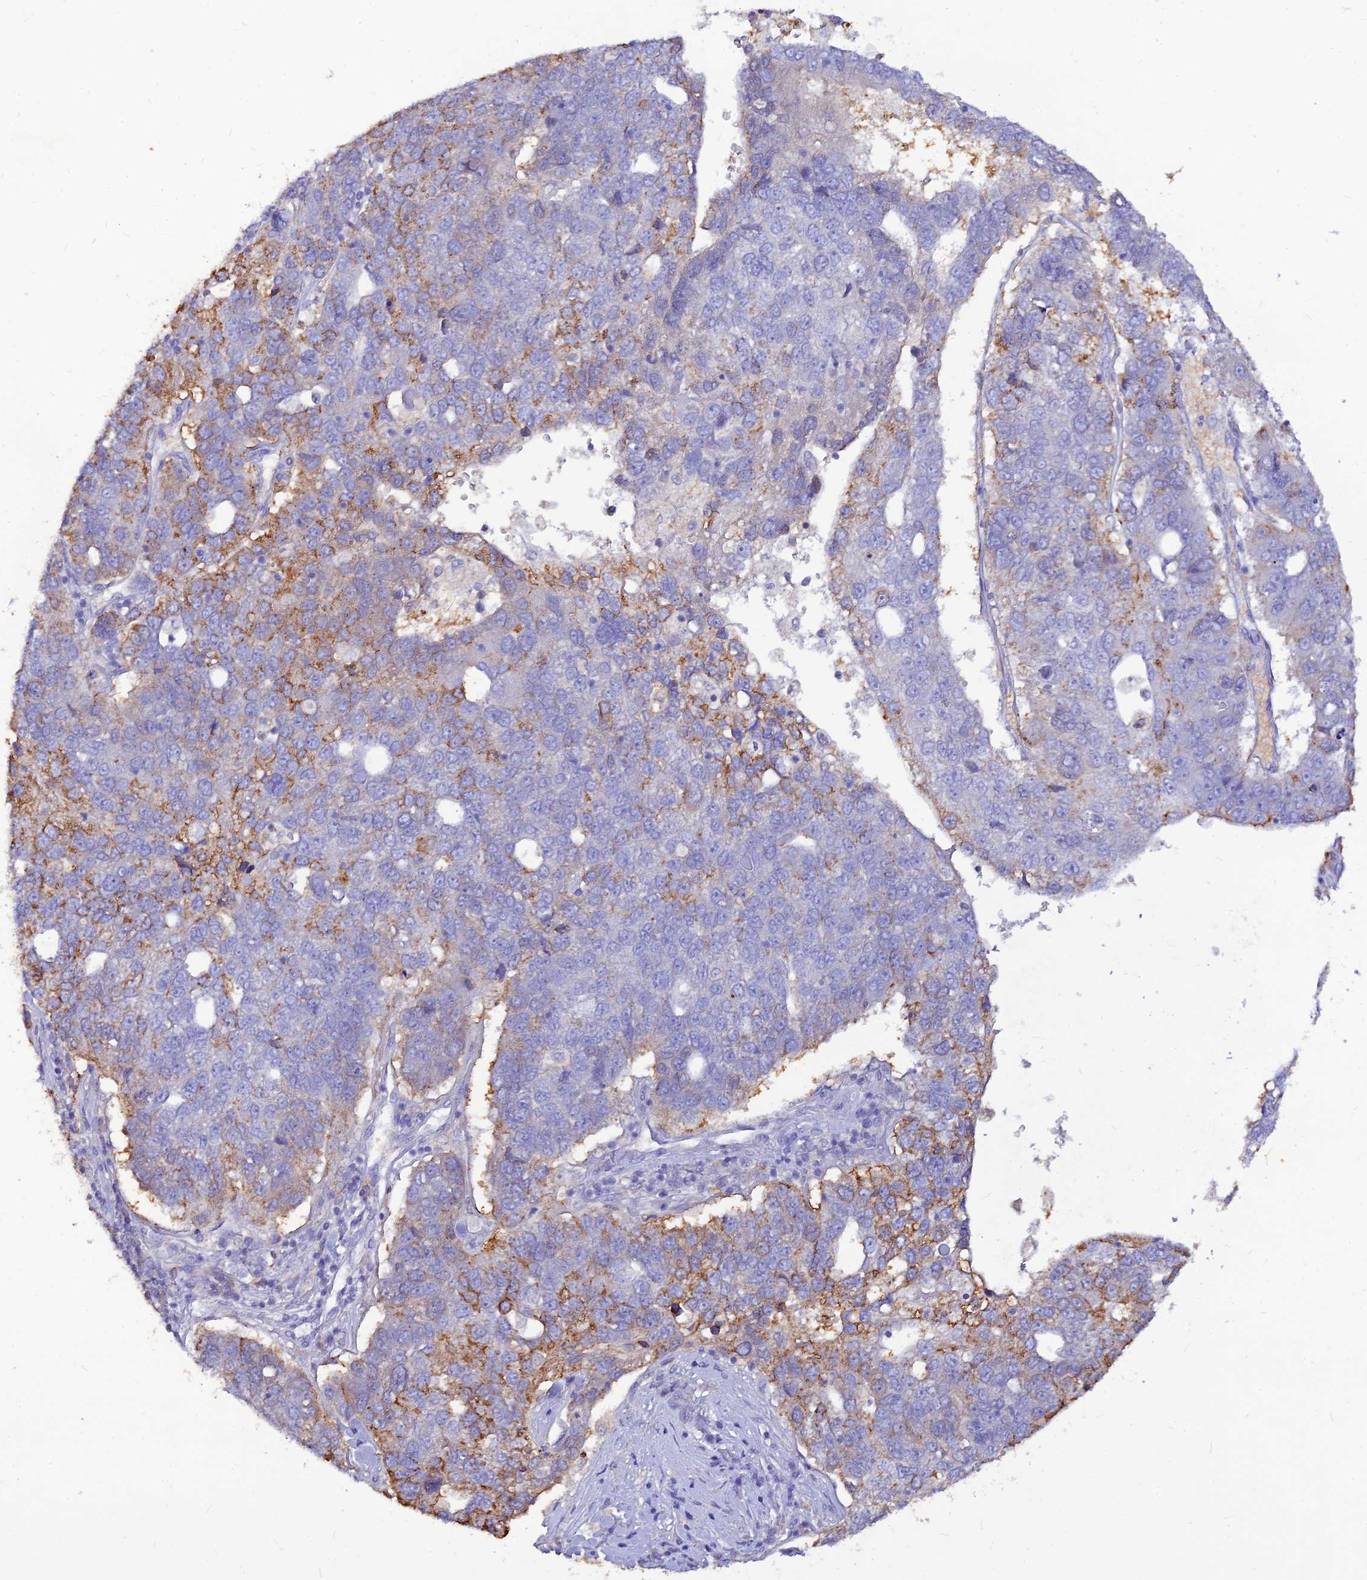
{"staining": {"intensity": "moderate", "quantity": "<25%", "location": "cytoplasmic/membranous"}, "tissue": "pancreatic cancer", "cell_type": "Tumor cells", "image_type": "cancer", "snomed": [{"axis": "morphology", "description": "Adenocarcinoma, NOS"}, {"axis": "topography", "description": "Pancreas"}], "caption": "Pancreatic adenocarcinoma stained for a protein (brown) reveals moderate cytoplasmic/membranous positive expression in approximately <25% of tumor cells.", "gene": "CZIB", "patient": {"sex": "female", "age": 61}}